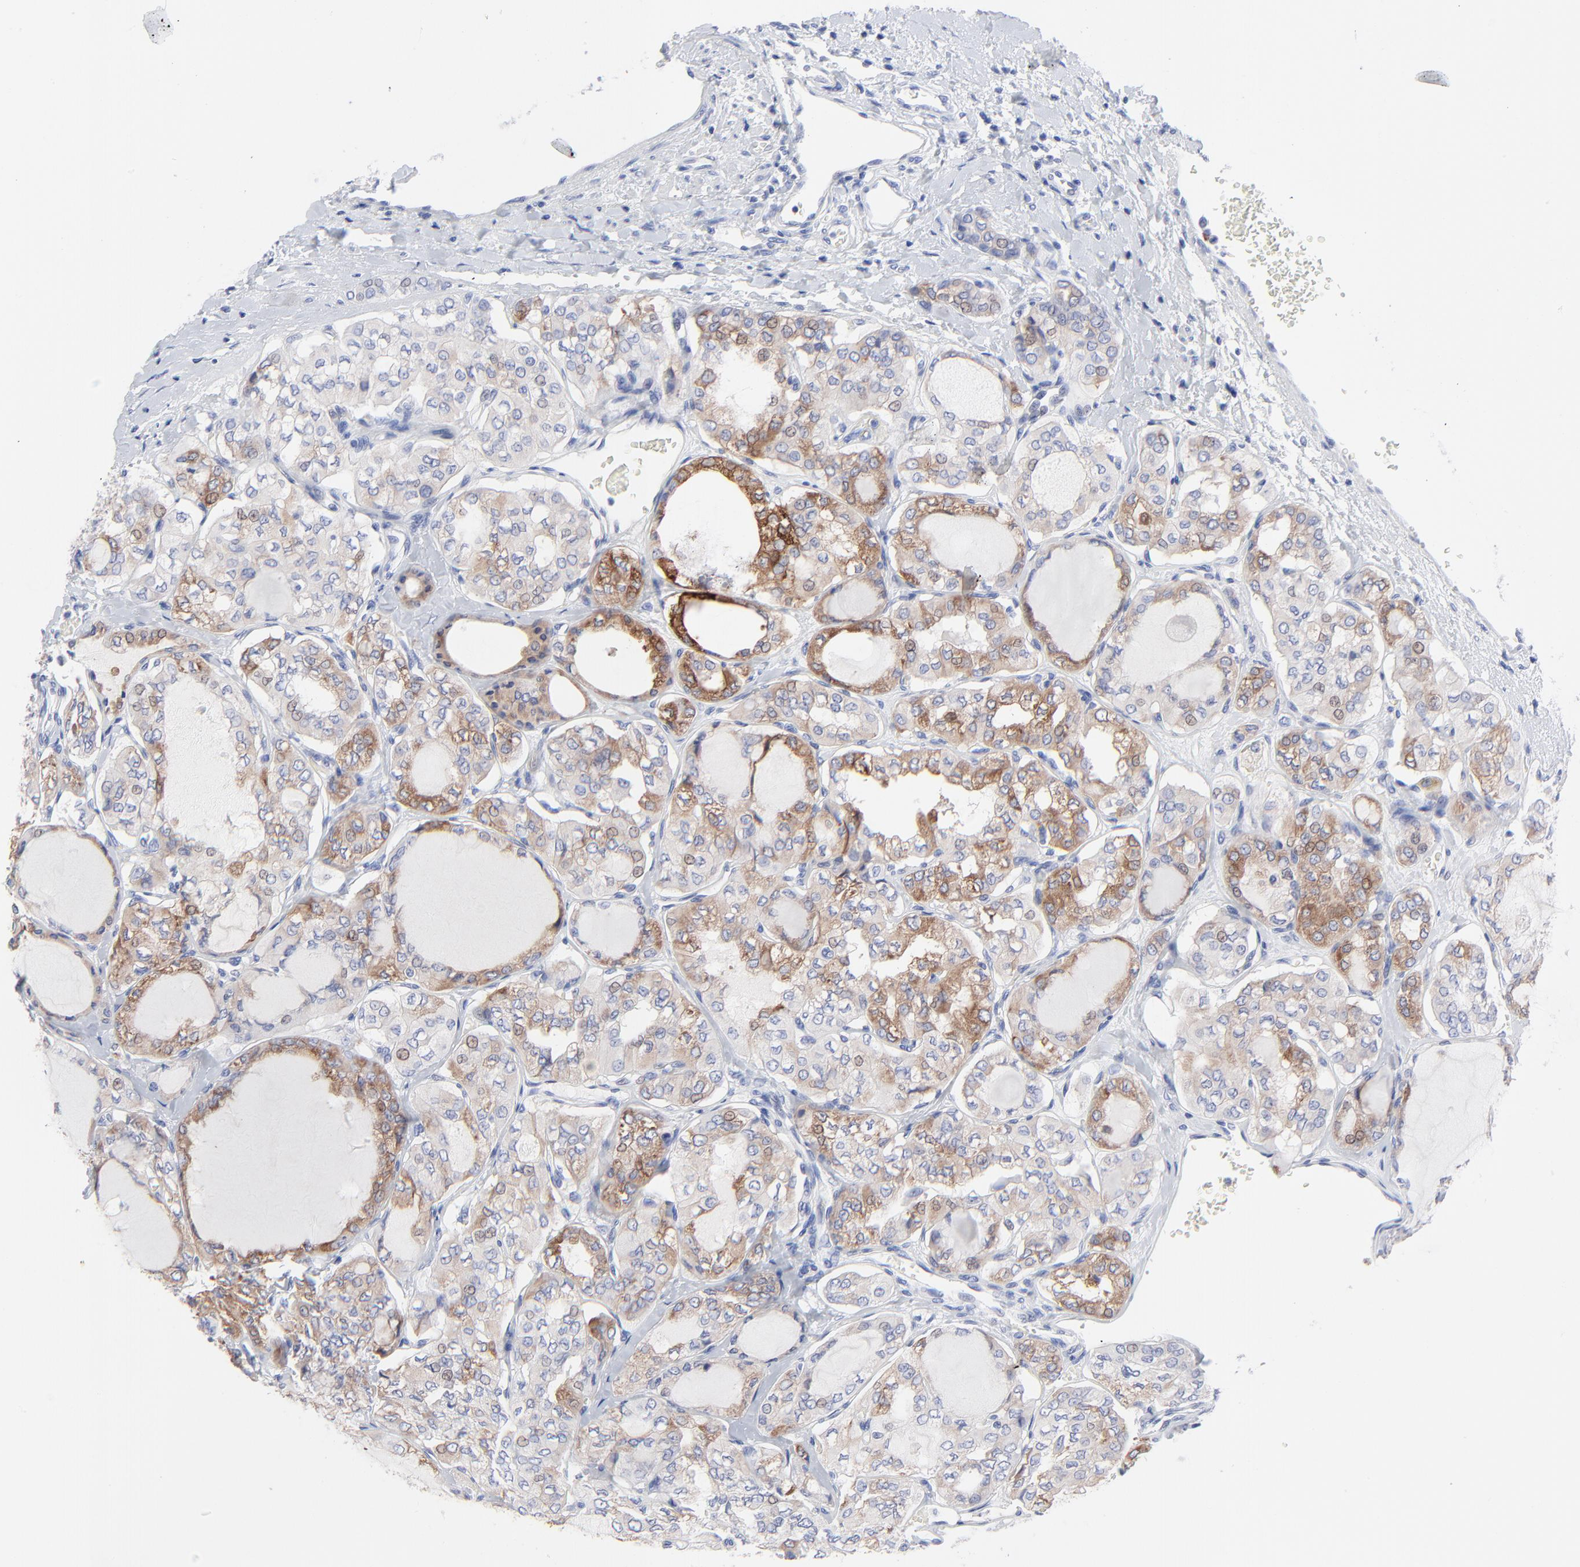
{"staining": {"intensity": "moderate", "quantity": "25%-75%", "location": "cytoplasmic/membranous"}, "tissue": "thyroid cancer", "cell_type": "Tumor cells", "image_type": "cancer", "snomed": [{"axis": "morphology", "description": "Papillary adenocarcinoma, NOS"}, {"axis": "topography", "description": "Thyroid gland"}], "caption": "Immunohistochemistry (DAB (3,3'-diaminobenzidine)) staining of thyroid papillary adenocarcinoma shows moderate cytoplasmic/membranous protein staining in about 25%-75% of tumor cells.", "gene": "PSD3", "patient": {"sex": "male", "age": 20}}